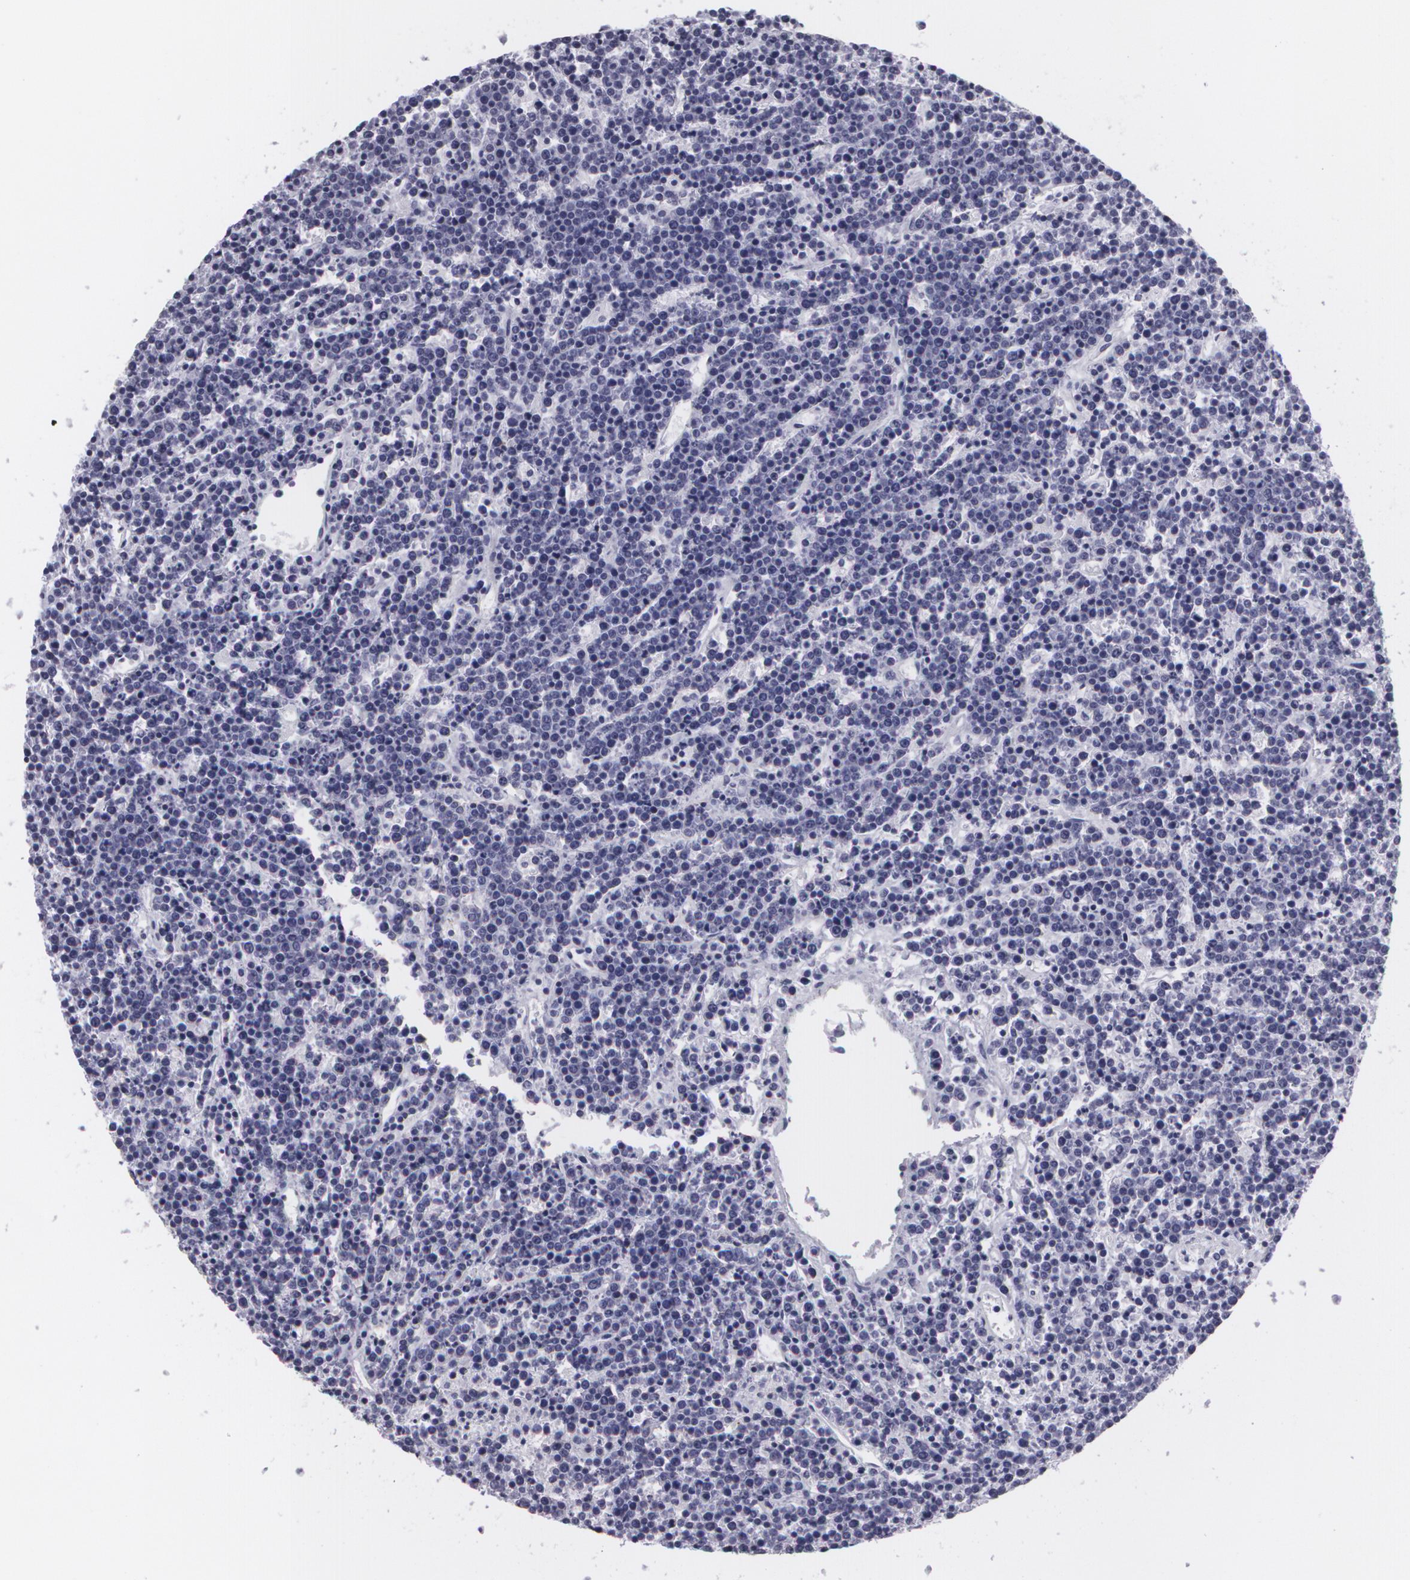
{"staining": {"intensity": "negative", "quantity": "none", "location": "none"}, "tissue": "lymphoma", "cell_type": "Tumor cells", "image_type": "cancer", "snomed": [{"axis": "morphology", "description": "Malignant lymphoma, non-Hodgkin's type, High grade"}, {"axis": "topography", "description": "Ovary"}], "caption": "Immunohistochemistry (IHC) micrograph of lymphoma stained for a protein (brown), which displays no expression in tumor cells.", "gene": "MAP2", "patient": {"sex": "female", "age": 56}}